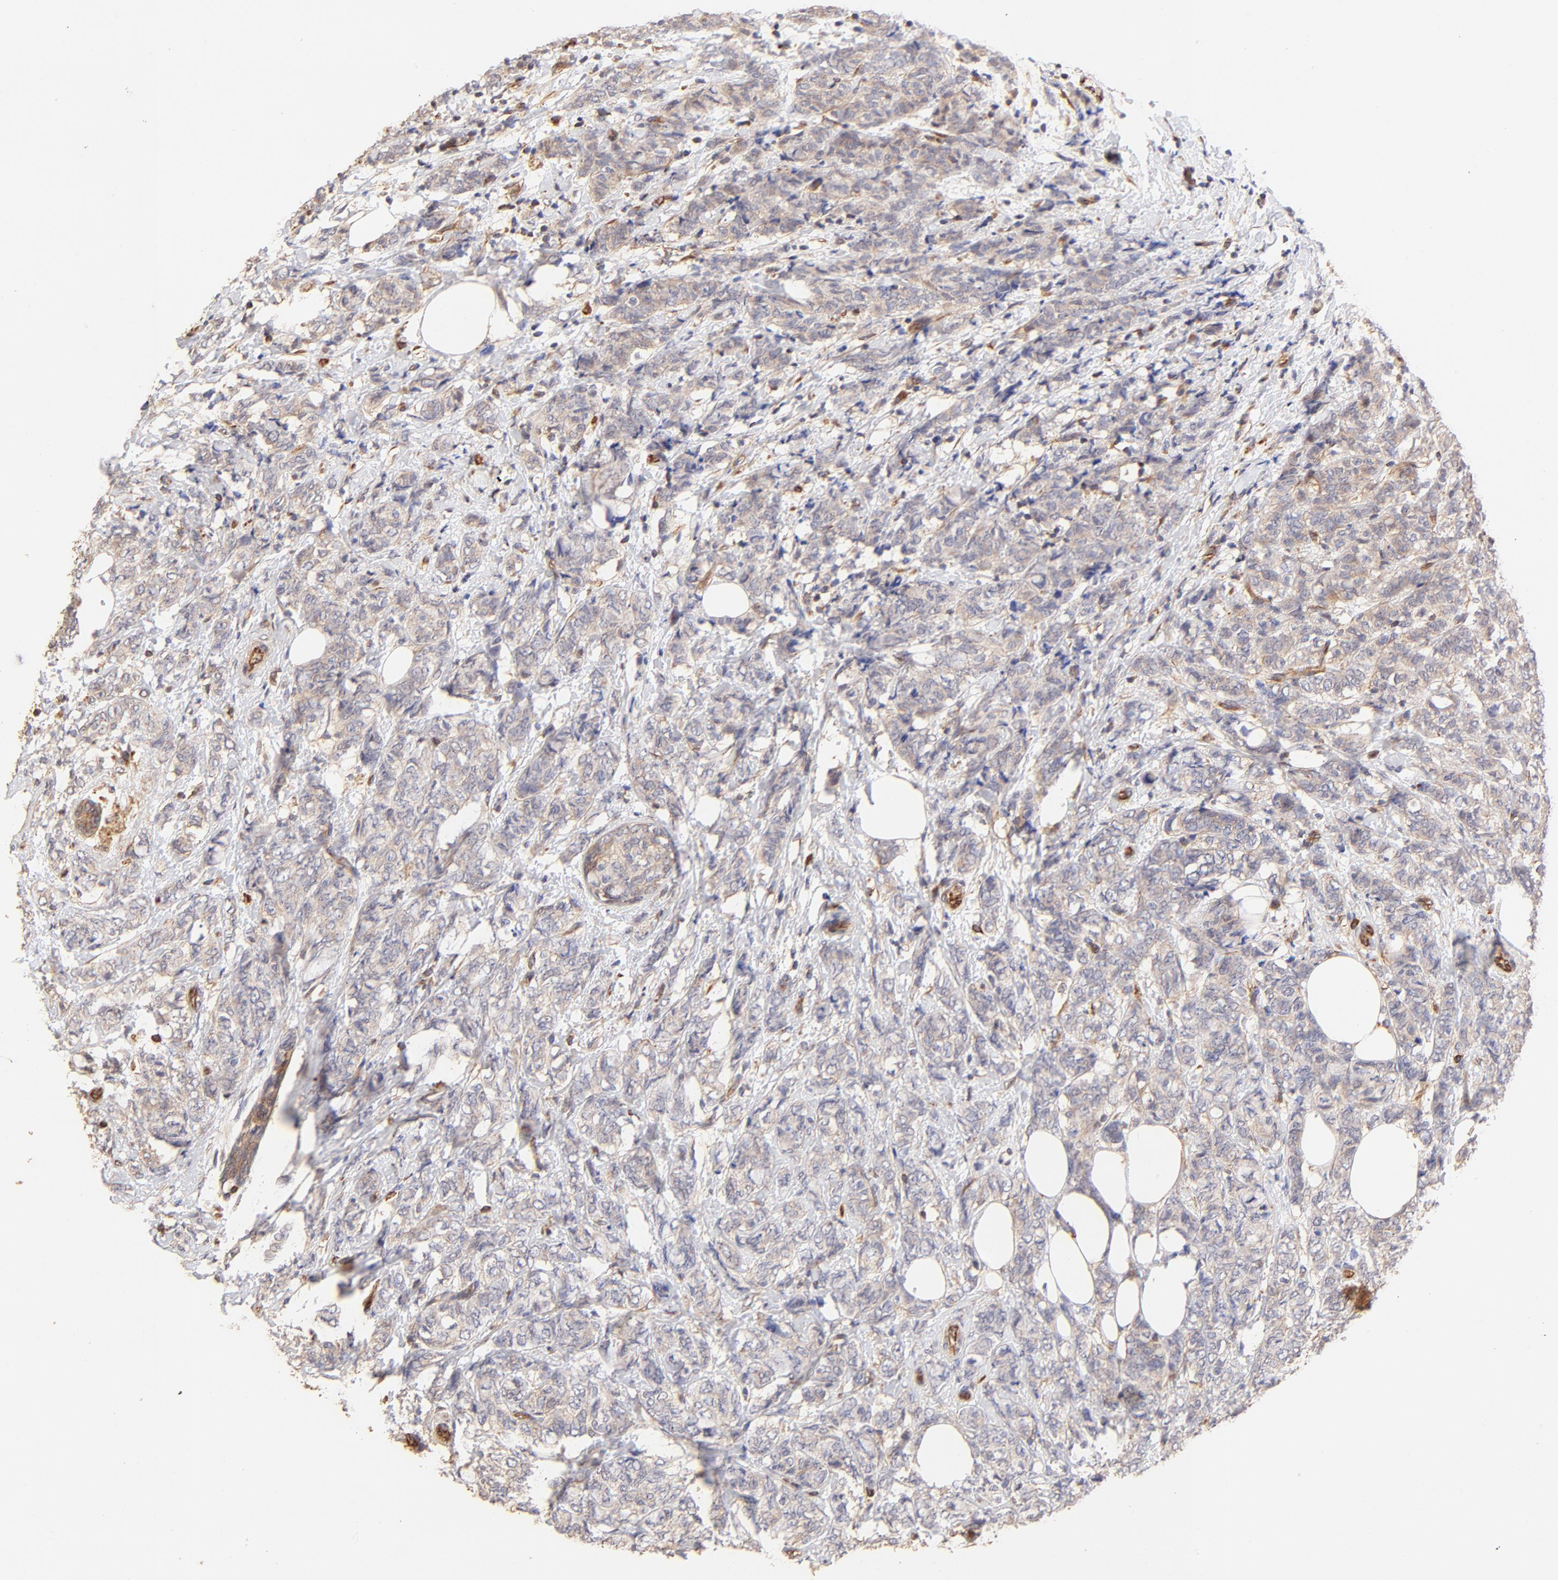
{"staining": {"intensity": "weak", "quantity": ">75%", "location": "cytoplasmic/membranous"}, "tissue": "breast cancer", "cell_type": "Tumor cells", "image_type": "cancer", "snomed": [{"axis": "morphology", "description": "Lobular carcinoma"}, {"axis": "topography", "description": "Breast"}], "caption": "Breast lobular carcinoma was stained to show a protein in brown. There is low levels of weak cytoplasmic/membranous positivity in approximately >75% of tumor cells. The protein is shown in brown color, while the nuclei are stained blue.", "gene": "TNFAIP3", "patient": {"sex": "female", "age": 60}}